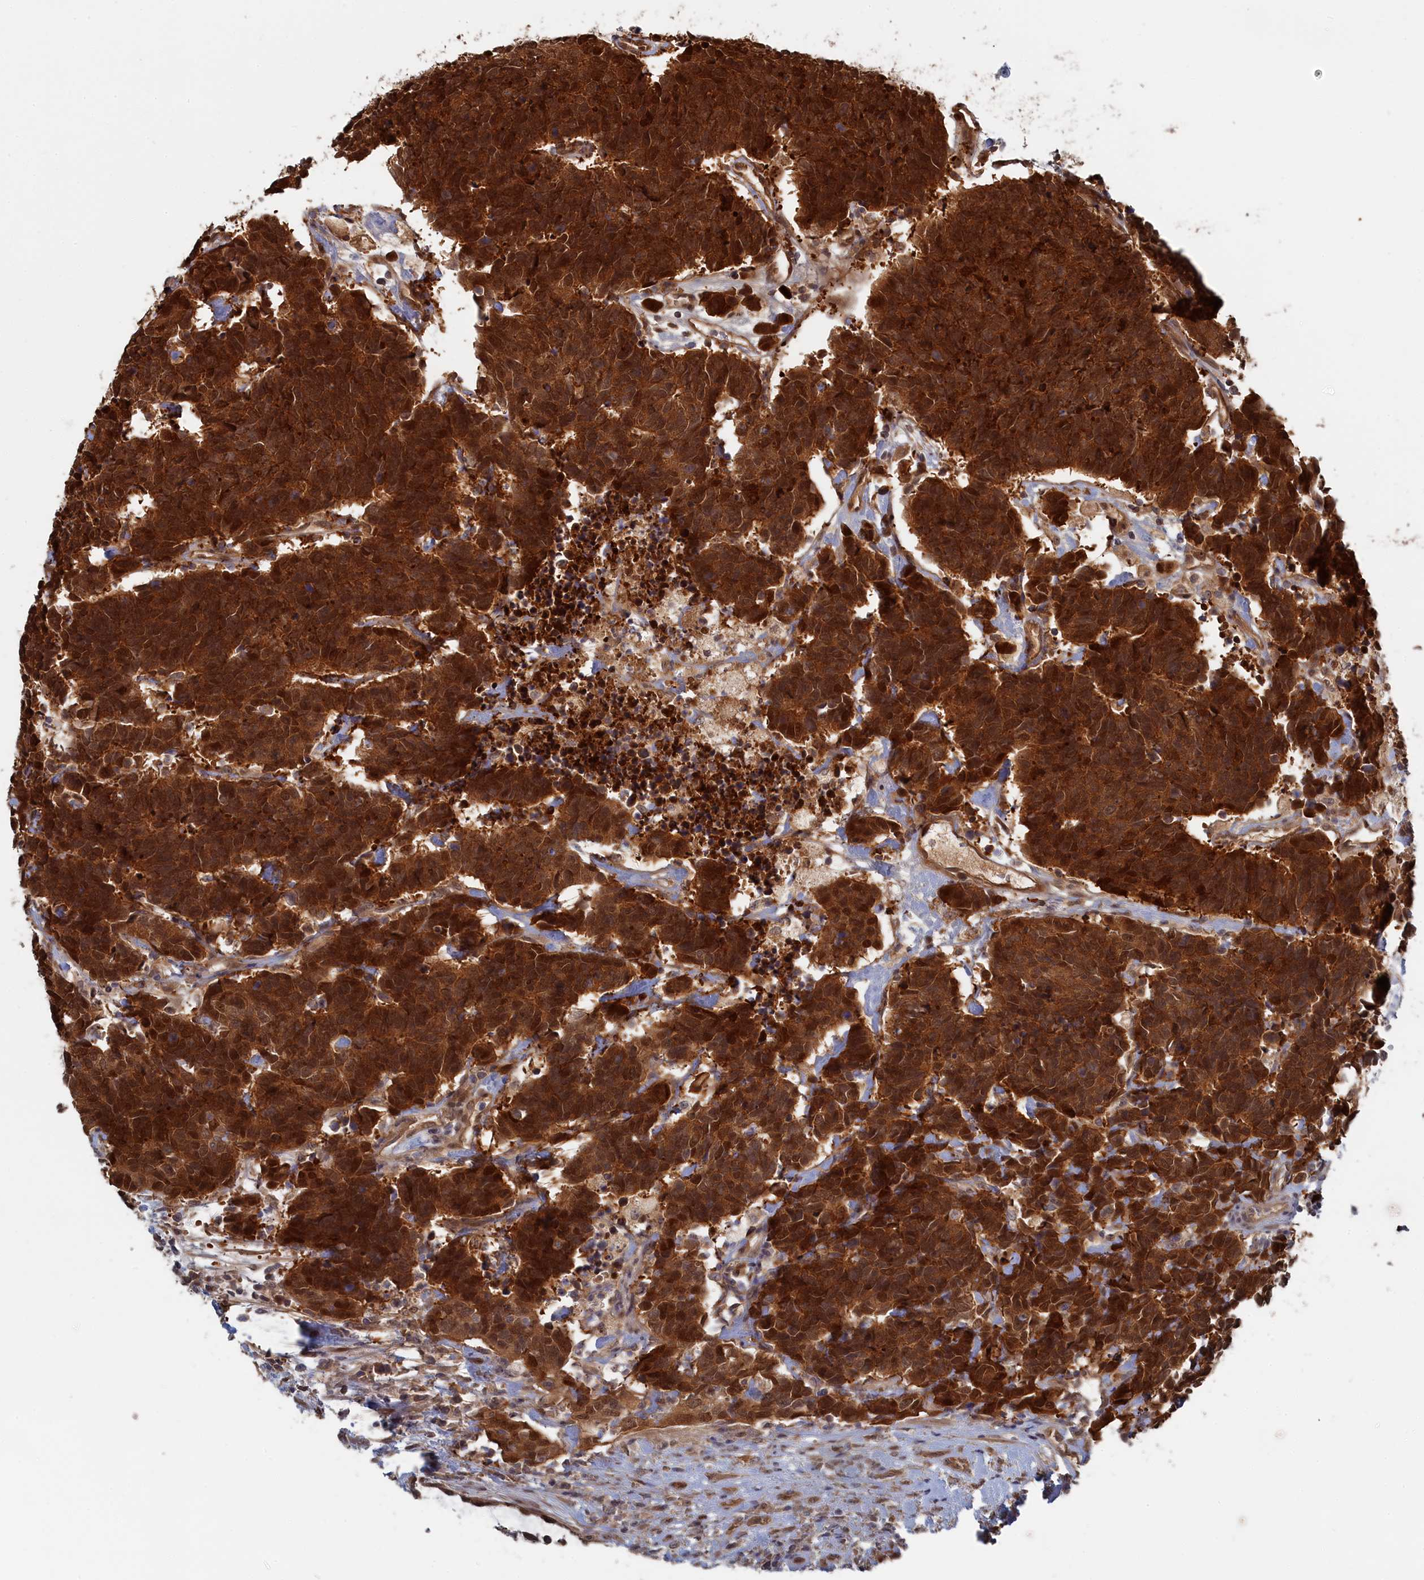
{"staining": {"intensity": "strong", "quantity": ">75%", "location": "cytoplasmic/membranous,nuclear"}, "tissue": "carcinoid", "cell_type": "Tumor cells", "image_type": "cancer", "snomed": [{"axis": "morphology", "description": "Carcinoma, NOS"}, {"axis": "morphology", "description": "Carcinoid, malignant, NOS"}, {"axis": "topography", "description": "Urinary bladder"}], "caption": "Carcinoid stained with immunohistochemistry (IHC) demonstrates strong cytoplasmic/membranous and nuclear staining in approximately >75% of tumor cells.", "gene": "IRGQ", "patient": {"sex": "male", "age": 57}}